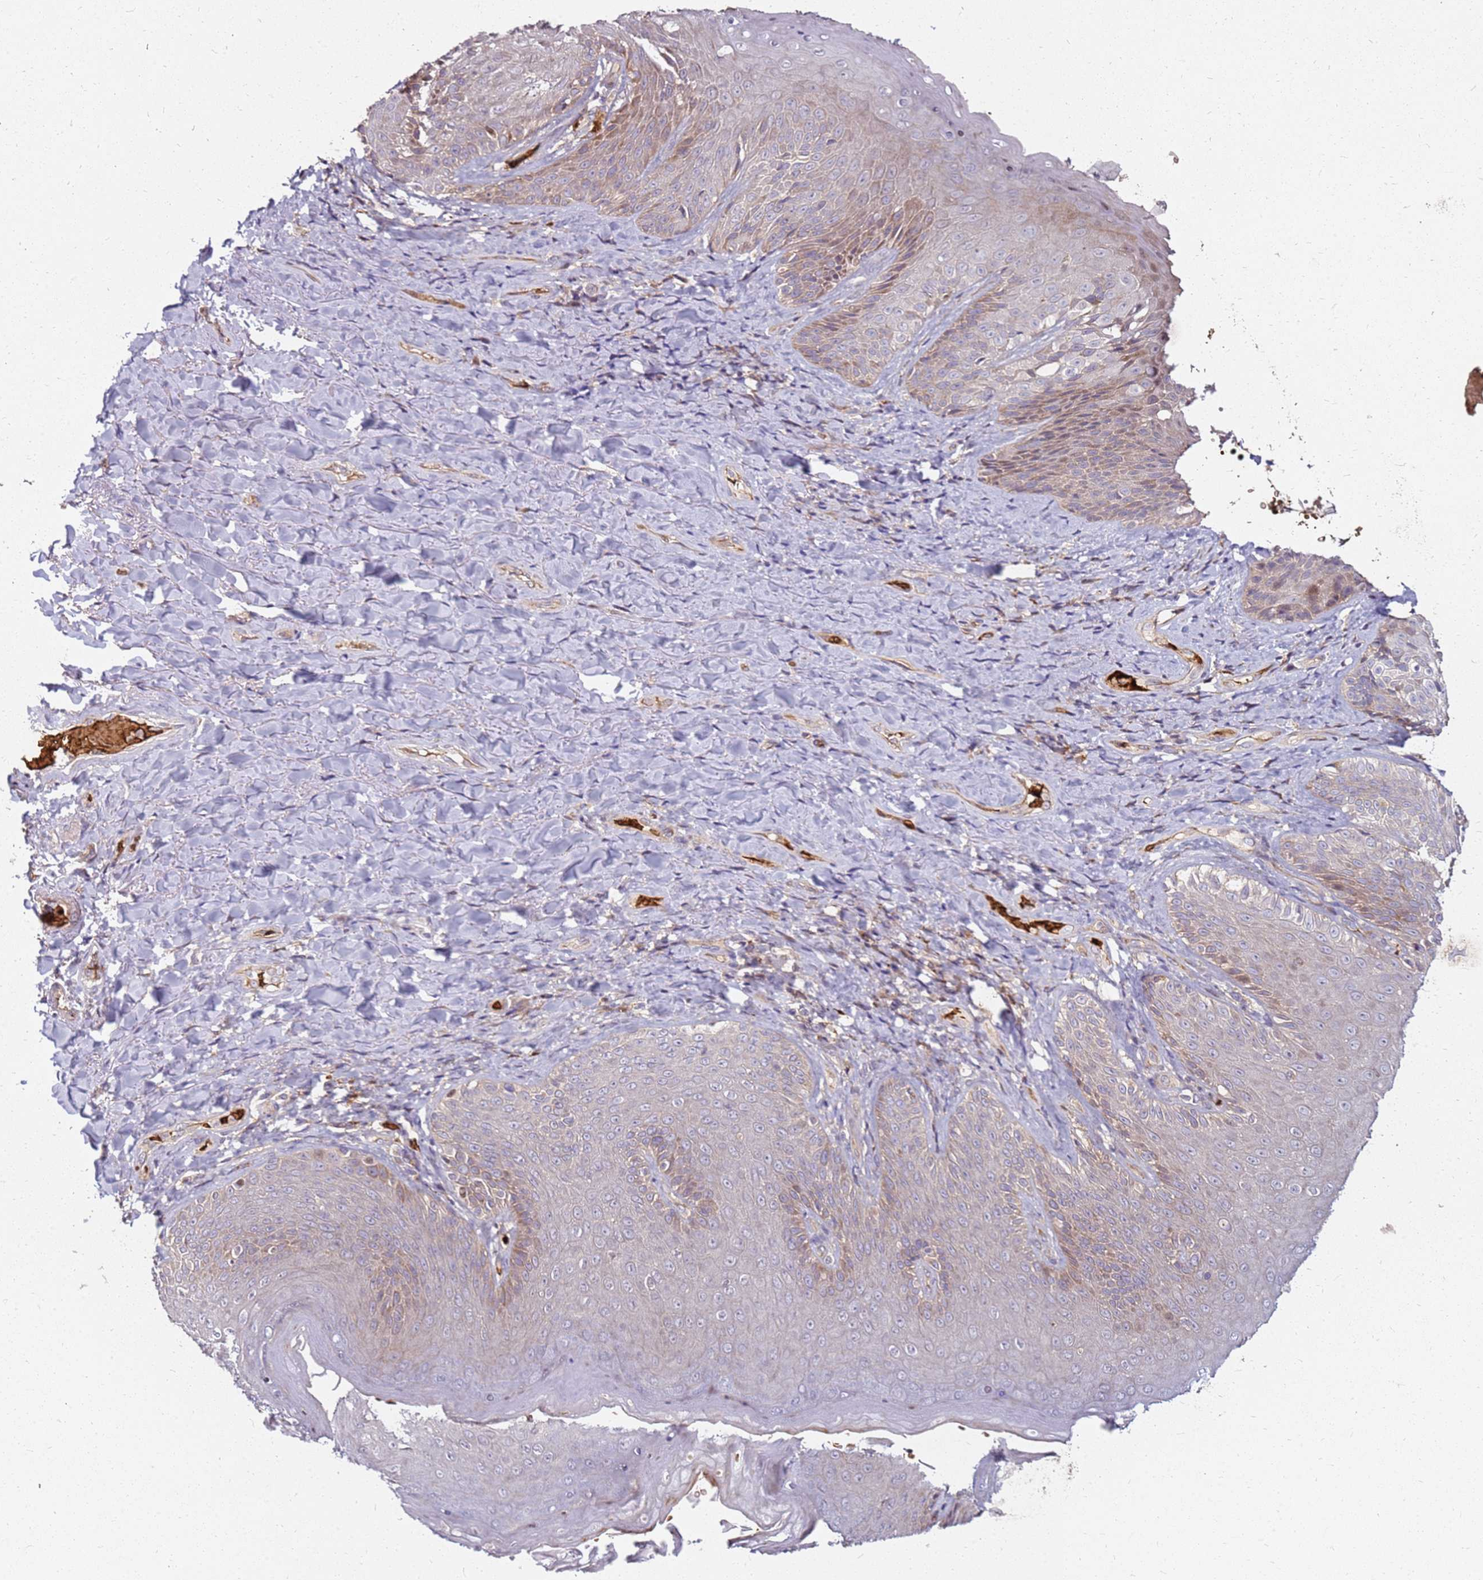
{"staining": {"intensity": "moderate", "quantity": "25%-75%", "location": "cytoplasmic/membranous,nuclear"}, "tissue": "skin", "cell_type": "Epidermal cells", "image_type": "normal", "snomed": [{"axis": "morphology", "description": "Normal tissue, NOS"}, {"axis": "topography", "description": "Anal"}], "caption": "High-power microscopy captured an immunohistochemistry micrograph of unremarkable skin, revealing moderate cytoplasmic/membranous,nuclear staining in about 25%-75% of epidermal cells.", "gene": "RNF11", "patient": {"sex": "female", "age": 89}}